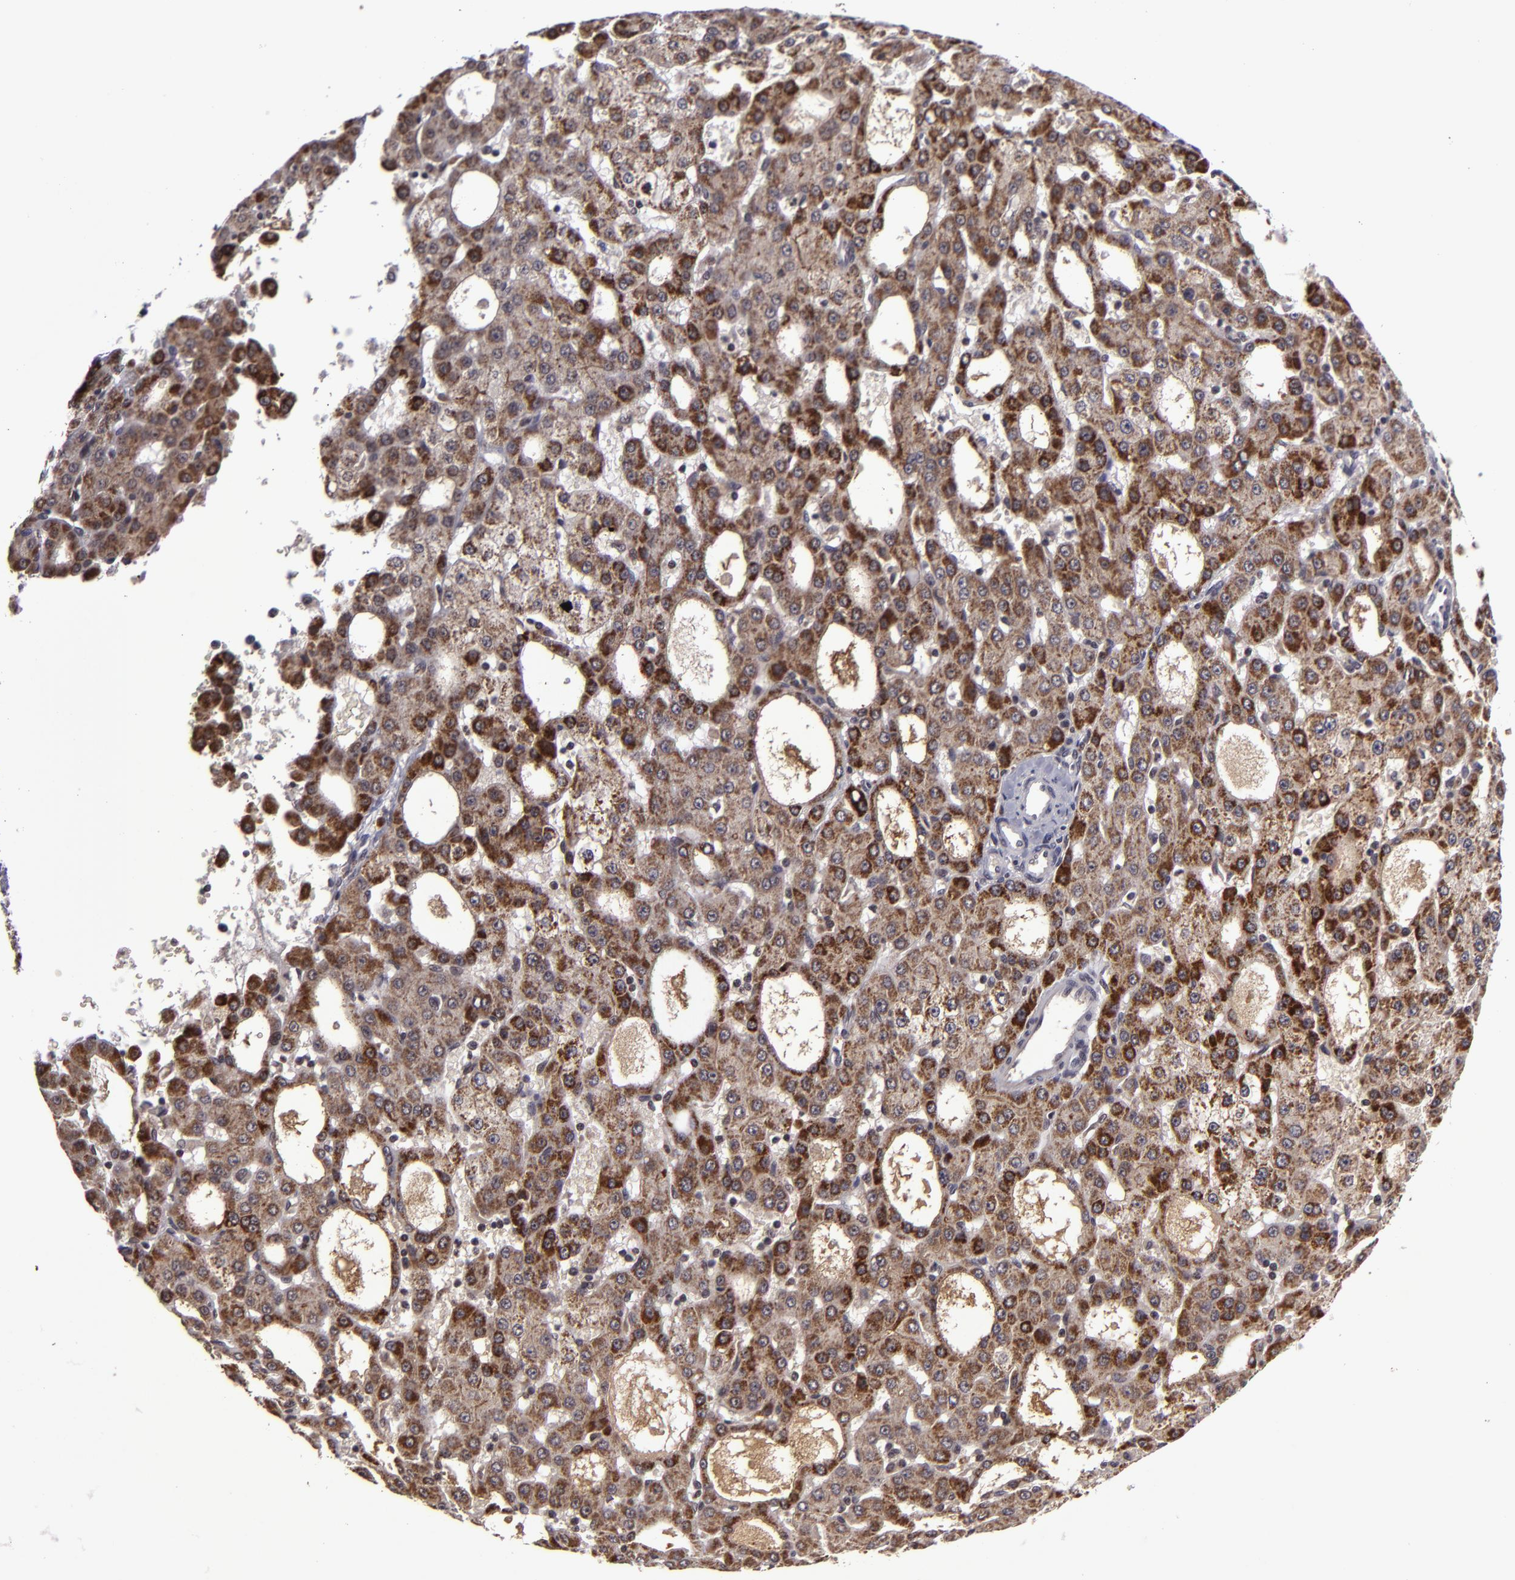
{"staining": {"intensity": "moderate", "quantity": ">75%", "location": "cytoplasmic/membranous"}, "tissue": "liver cancer", "cell_type": "Tumor cells", "image_type": "cancer", "snomed": [{"axis": "morphology", "description": "Carcinoma, Hepatocellular, NOS"}, {"axis": "topography", "description": "Liver"}], "caption": "Protein expression analysis of human liver cancer reveals moderate cytoplasmic/membranous staining in about >75% of tumor cells. The staining is performed using DAB brown chromogen to label protein expression. The nuclei are counter-stained blue using hematoxylin.", "gene": "CASP8", "patient": {"sex": "male", "age": 47}}